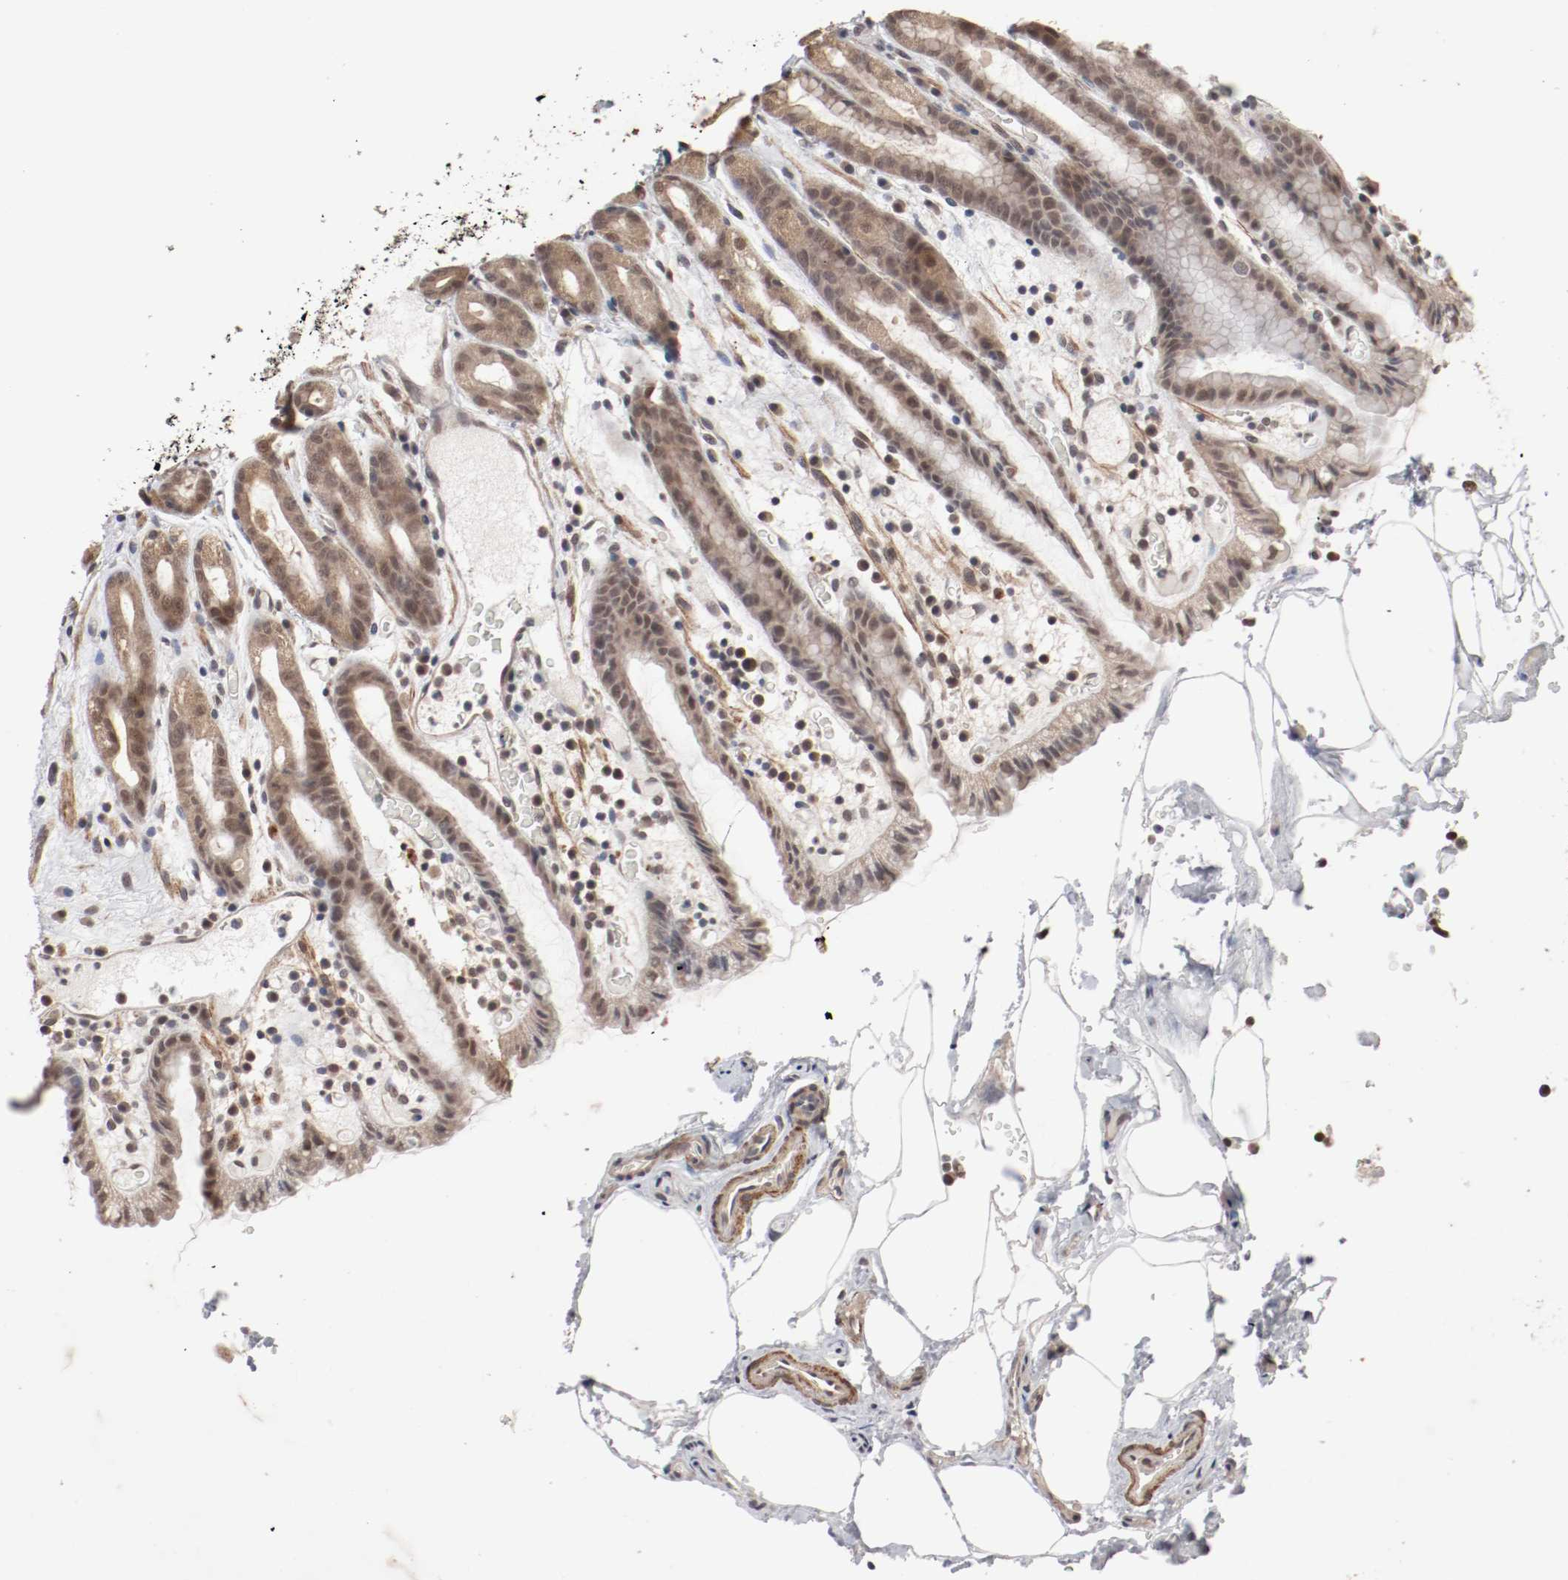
{"staining": {"intensity": "moderate", "quantity": ">75%", "location": "cytoplasmic/membranous,nuclear"}, "tissue": "stomach", "cell_type": "Glandular cells", "image_type": "normal", "snomed": [{"axis": "morphology", "description": "Normal tissue, NOS"}, {"axis": "topography", "description": "Stomach, upper"}], "caption": "High-magnification brightfield microscopy of benign stomach stained with DAB (brown) and counterstained with hematoxylin (blue). glandular cells exhibit moderate cytoplasmic/membranous,nuclear positivity is seen in approximately>75% of cells.", "gene": "CSNK2B", "patient": {"sex": "male", "age": 68}}